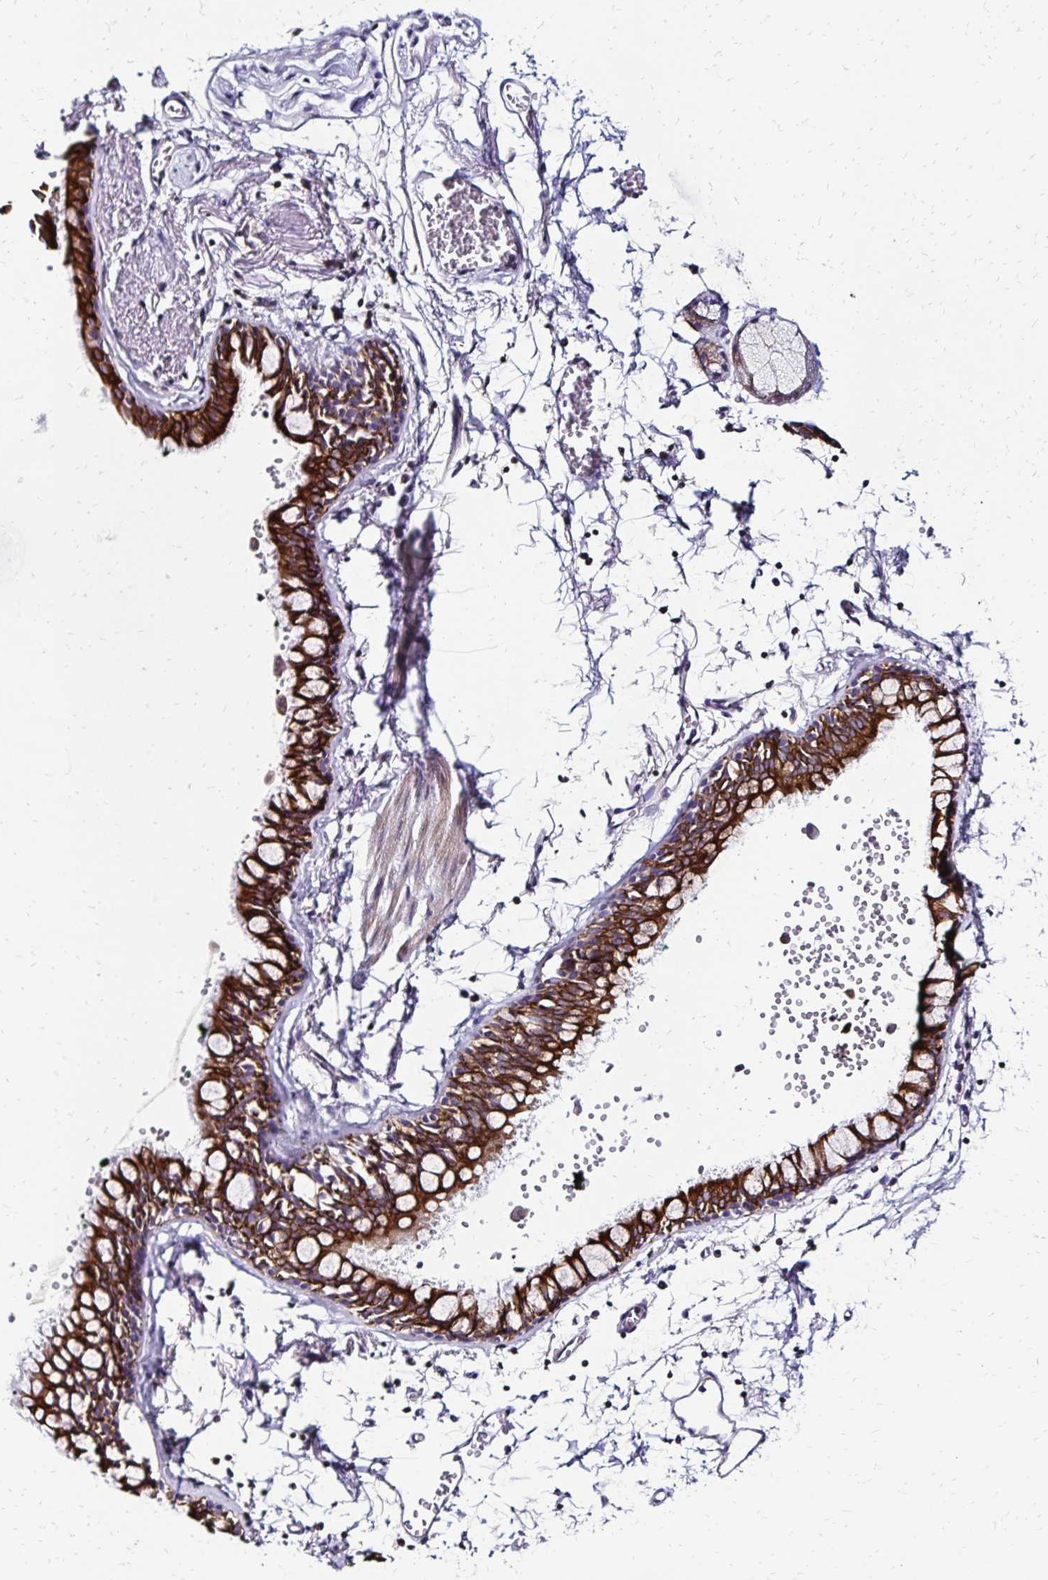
{"staining": {"intensity": "strong", "quantity": ">75%", "location": "cytoplasmic/membranous"}, "tissue": "bronchus", "cell_type": "Respiratory epithelial cells", "image_type": "normal", "snomed": [{"axis": "morphology", "description": "Normal tissue, NOS"}, {"axis": "topography", "description": "Cartilage tissue"}, {"axis": "topography", "description": "Bronchus"}], "caption": "Strong cytoplasmic/membranous protein positivity is seen in about >75% of respiratory epithelial cells in bronchus. Nuclei are stained in blue.", "gene": "DTNB", "patient": {"sex": "female", "age": 59}}